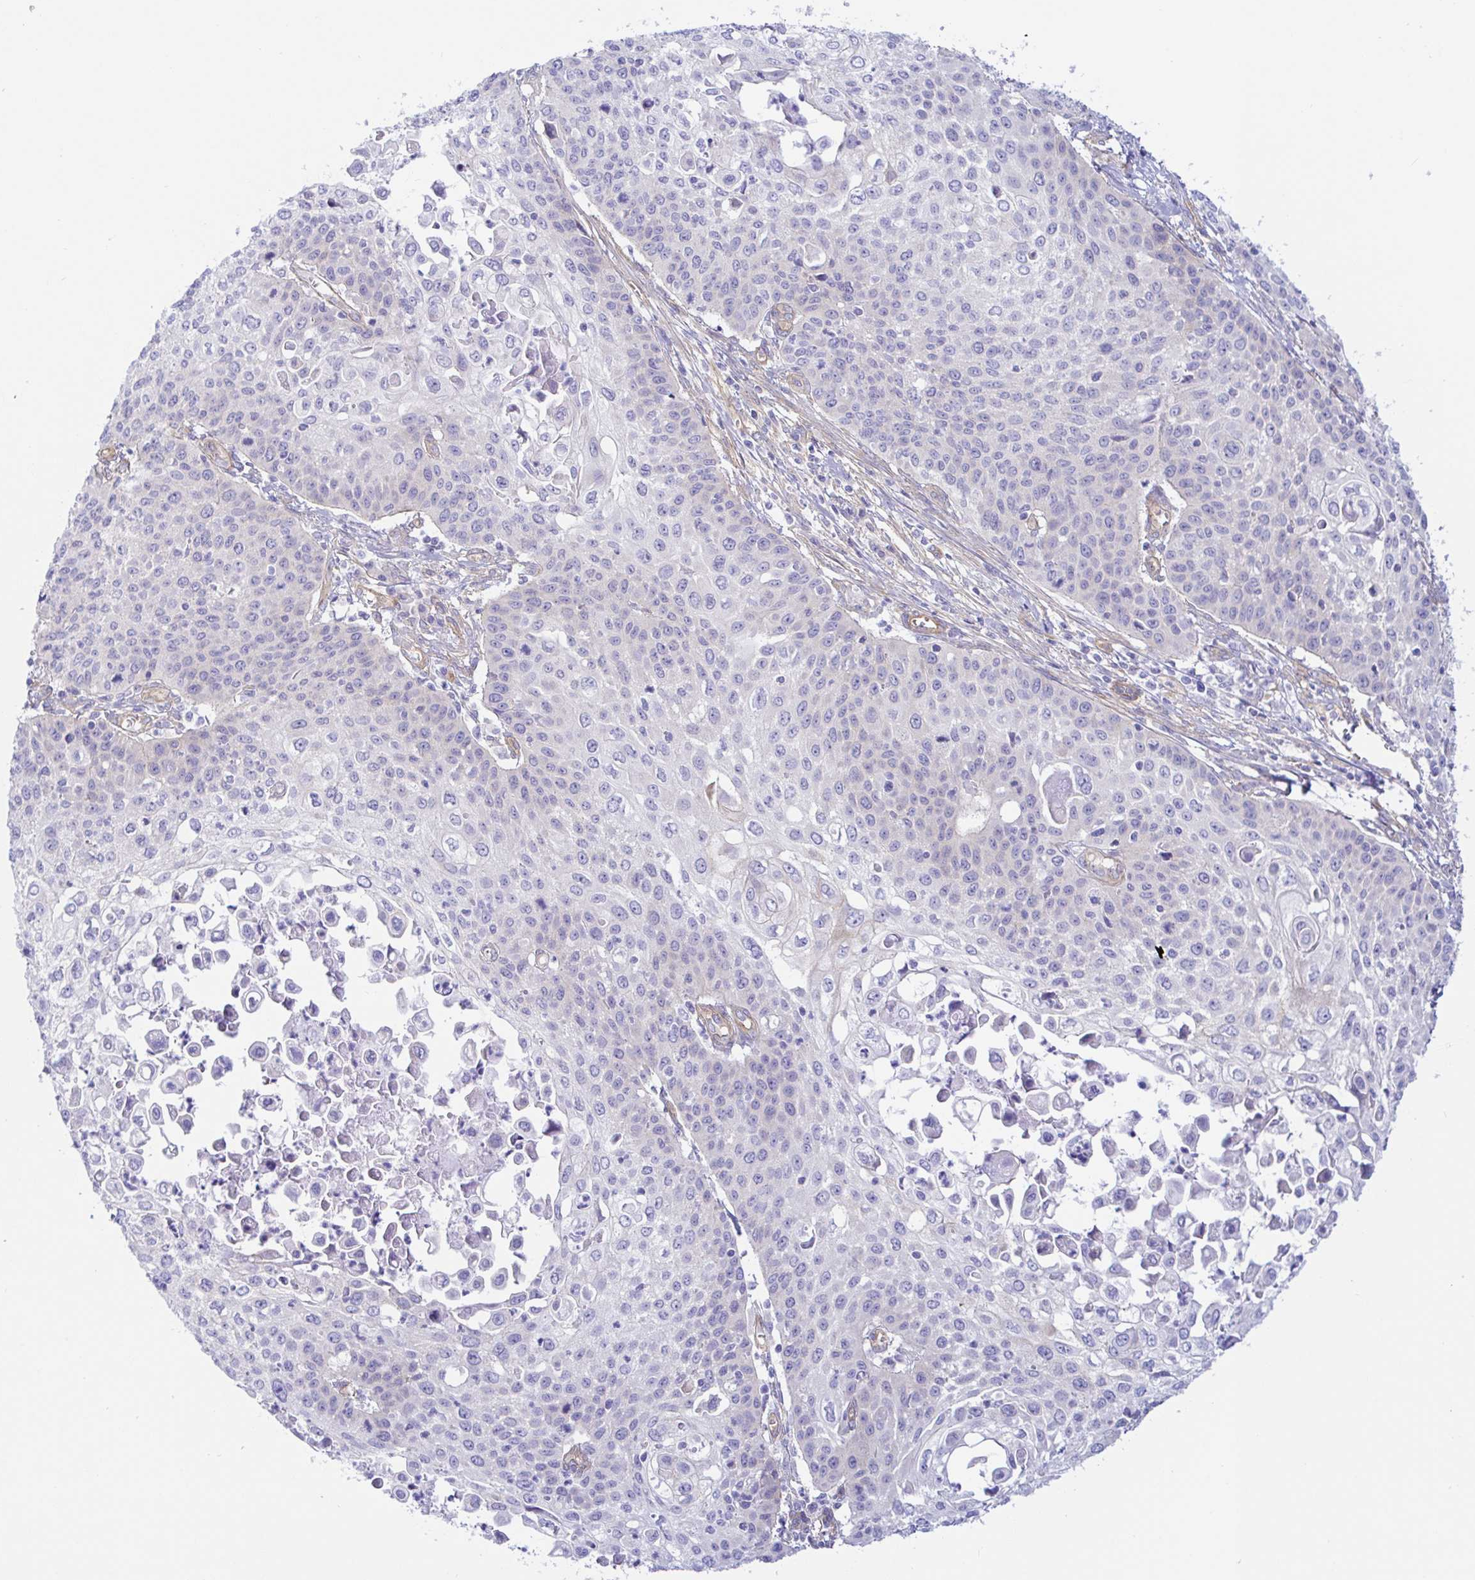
{"staining": {"intensity": "weak", "quantity": "<25%", "location": "cytoplasmic/membranous"}, "tissue": "cervical cancer", "cell_type": "Tumor cells", "image_type": "cancer", "snomed": [{"axis": "morphology", "description": "Squamous cell carcinoma, NOS"}, {"axis": "topography", "description": "Cervix"}], "caption": "This is an immunohistochemistry micrograph of cervical cancer (squamous cell carcinoma). There is no positivity in tumor cells.", "gene": "ARL4D", "patient": {"sex": "female", "age": 65}}